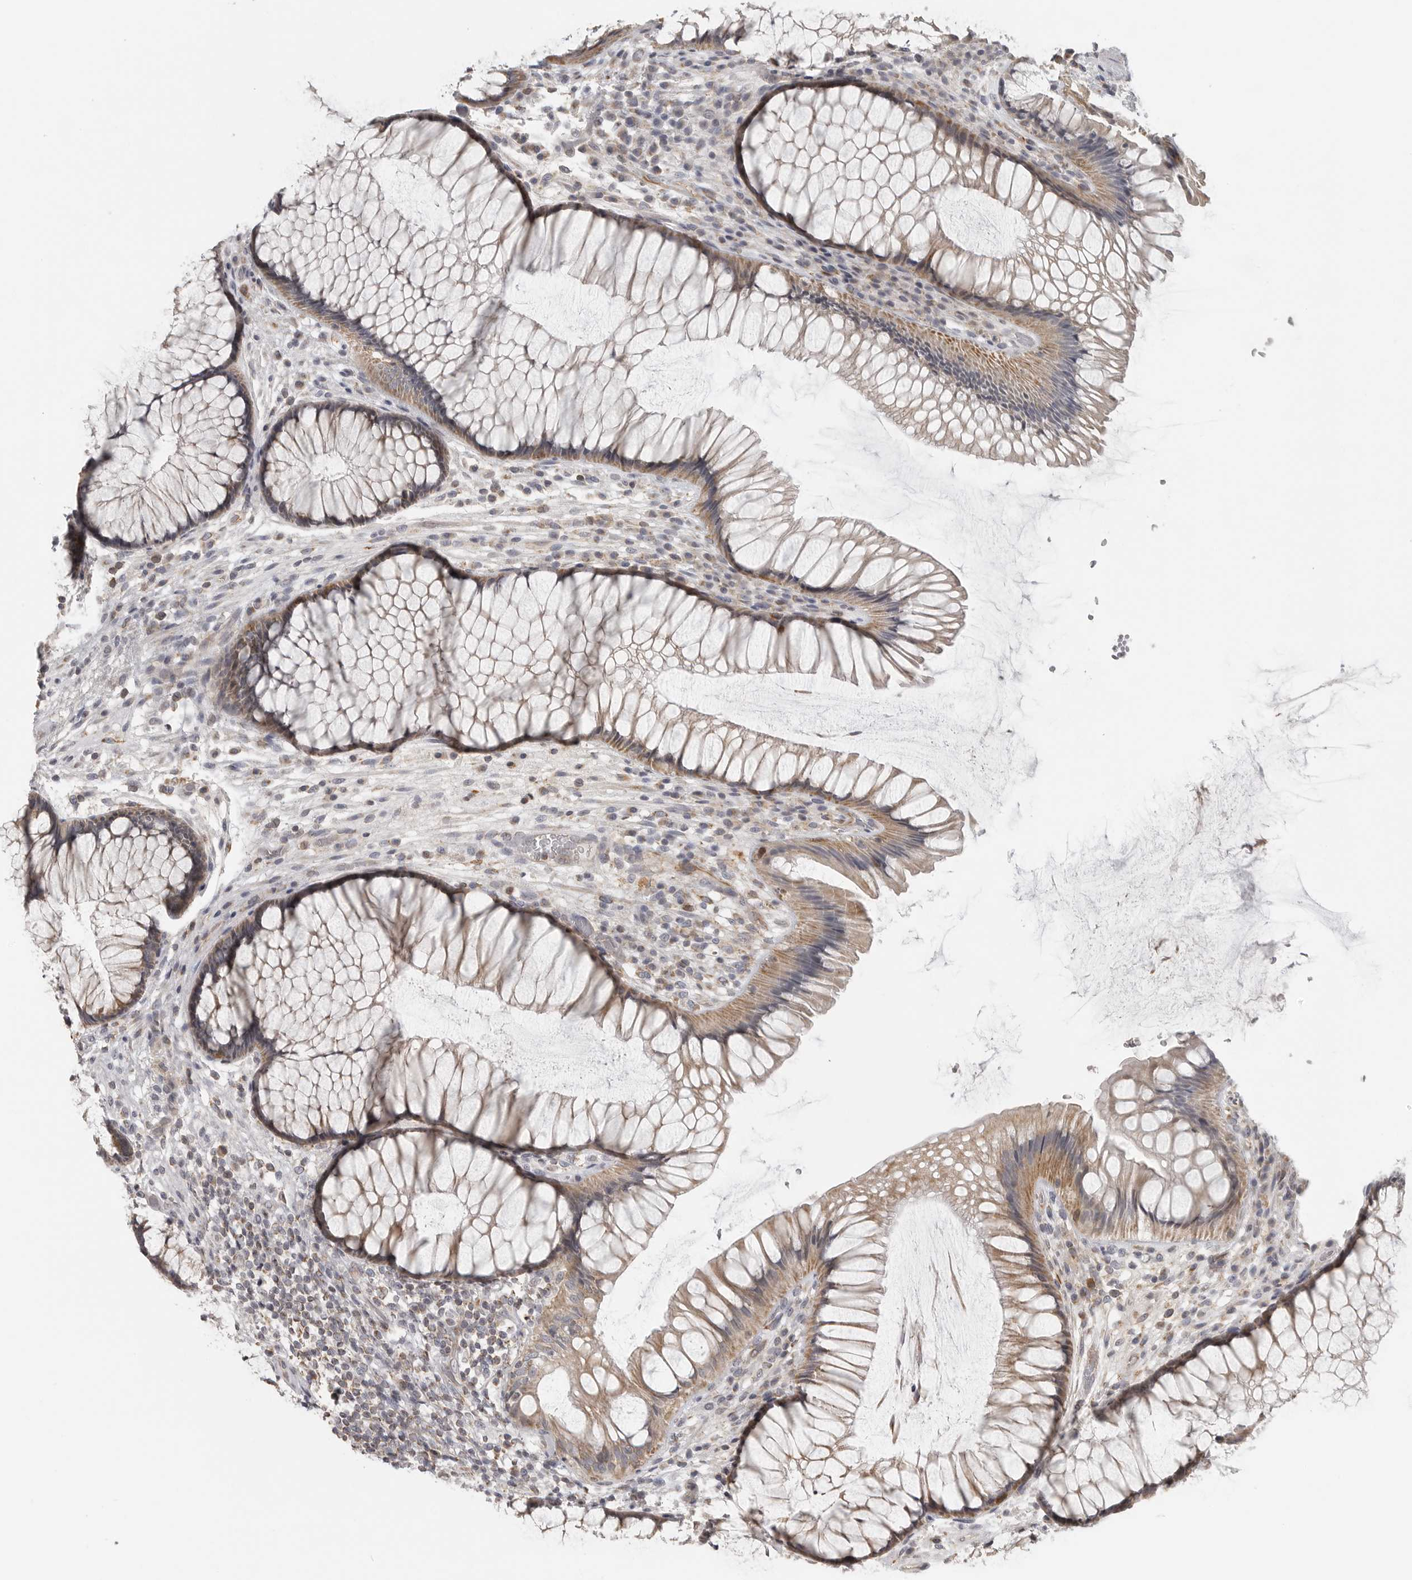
{"staining": {"intensity": "moderate", "quantity": ">75%", "location": "cytoplasmic/membranous"}, "tissue": "rectum", "cell_type": "Glandular cells", "image_type": "normal", "snomed": [{"axis": "morphology", "description": "Normal tissue, NOS"}, {"axis": "topography", "description": "Rectum"}], "caption": "Moderate cytoplasmic/membranous protein expression is appreciated in approximately >75% of glandular cells in rectum. The staining was performed using DAB (3,3'-diaminobenzidine), with brown indicating positive protein expression. Nuclei are stained blue with hematoxylin.", "gene": "RXFP3", "patient": {"sex": "male", "age": 51}}